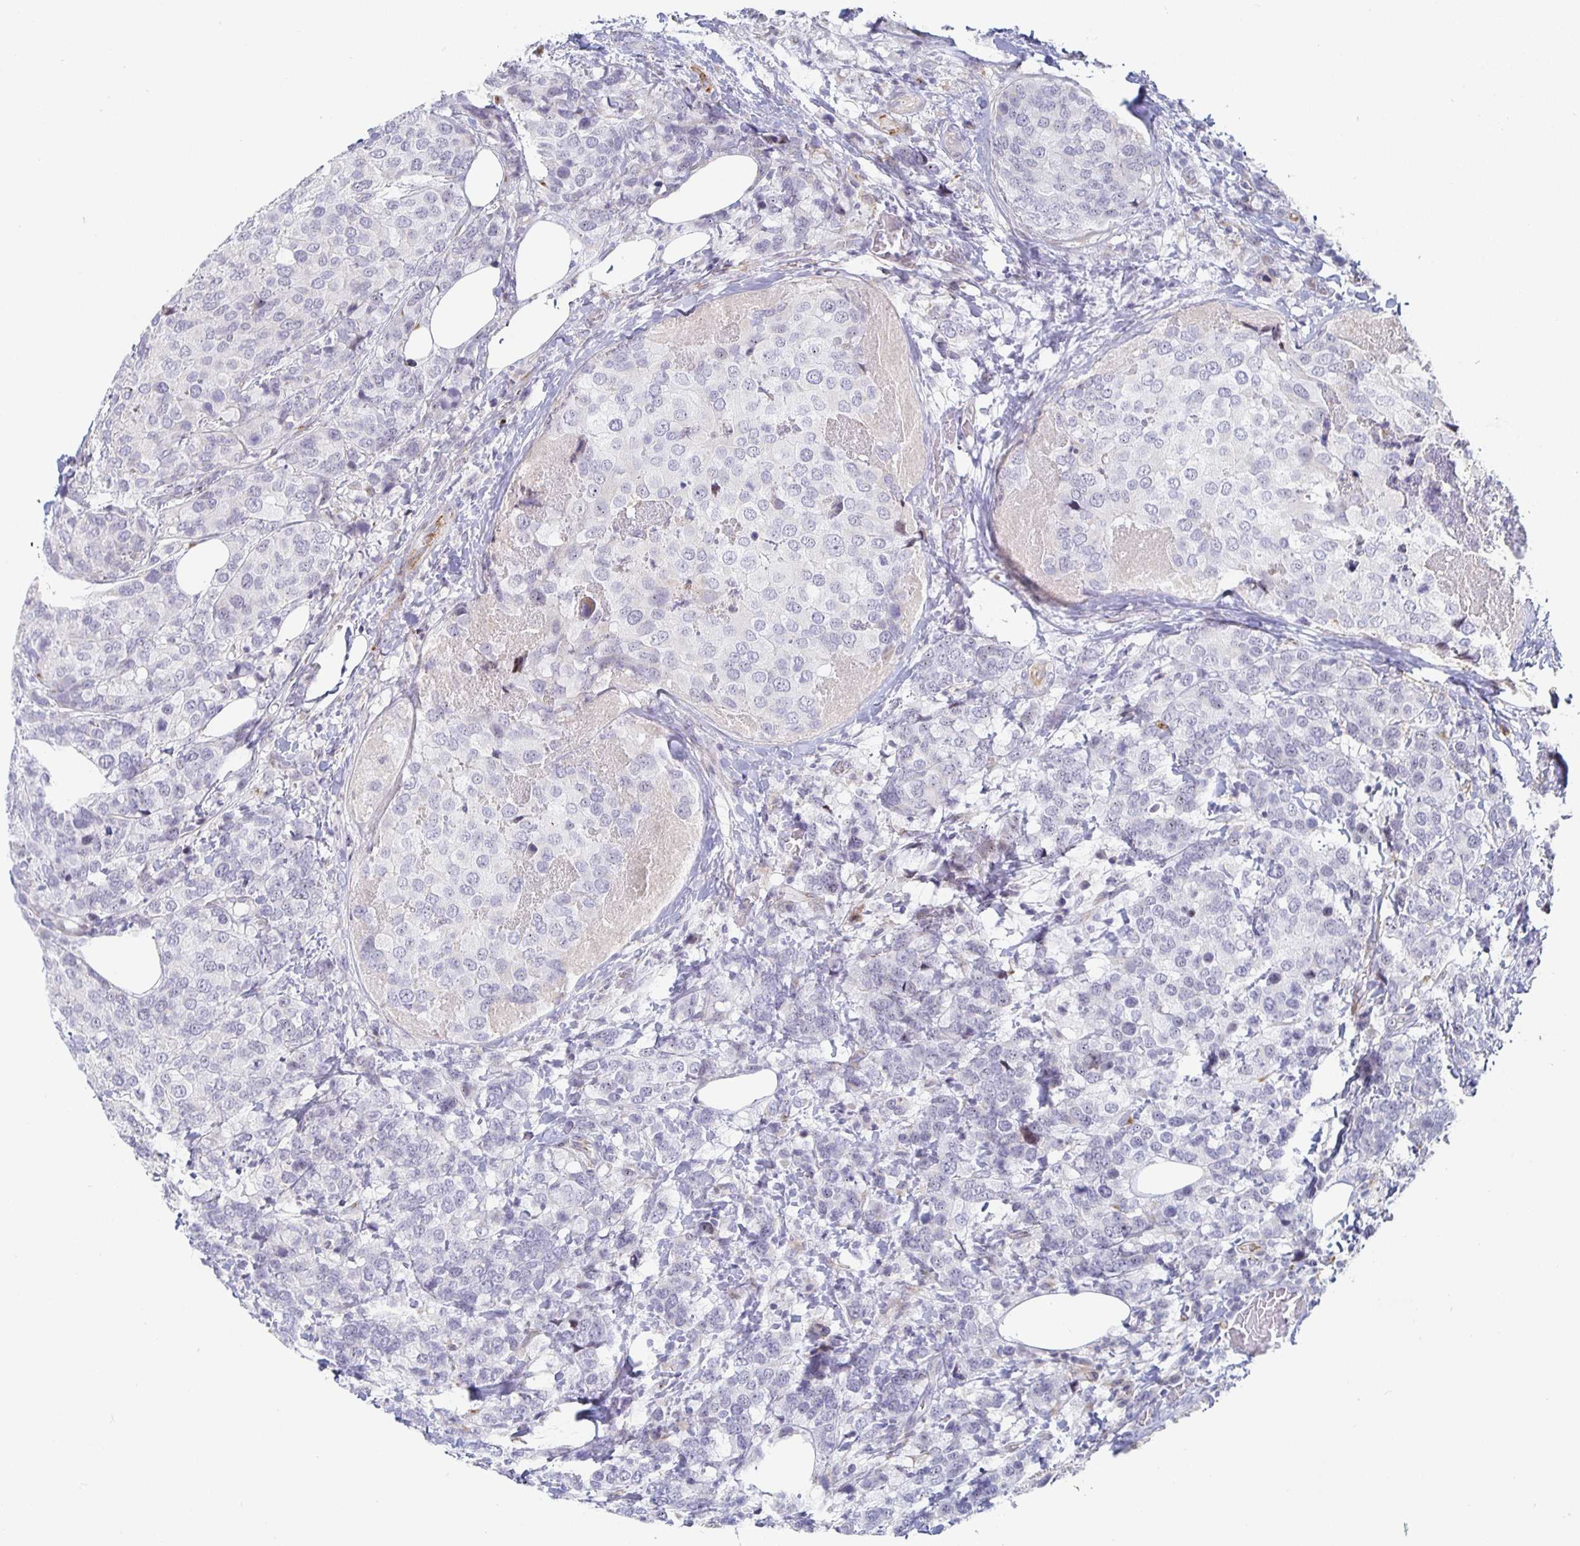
{"staining": {"intensity": "negative", "quantity": "none", "location": "none"}, "tissue": "breast cancer", "cell_type": "Tumor cells", "image_type": "cancer", "snomed": [{"axis": "morphology", "description": "Lobular carcinoma"}, {"axis": "topography", "description": "Breast"}], "caption": "Immunohistochemistry image of human breast cancer (lobular carcinoma) stained for a protein (brown), which reveals no staining in tumor cells.", "gene": "S100G", "patient": {"sex": "female", "age": 59}}